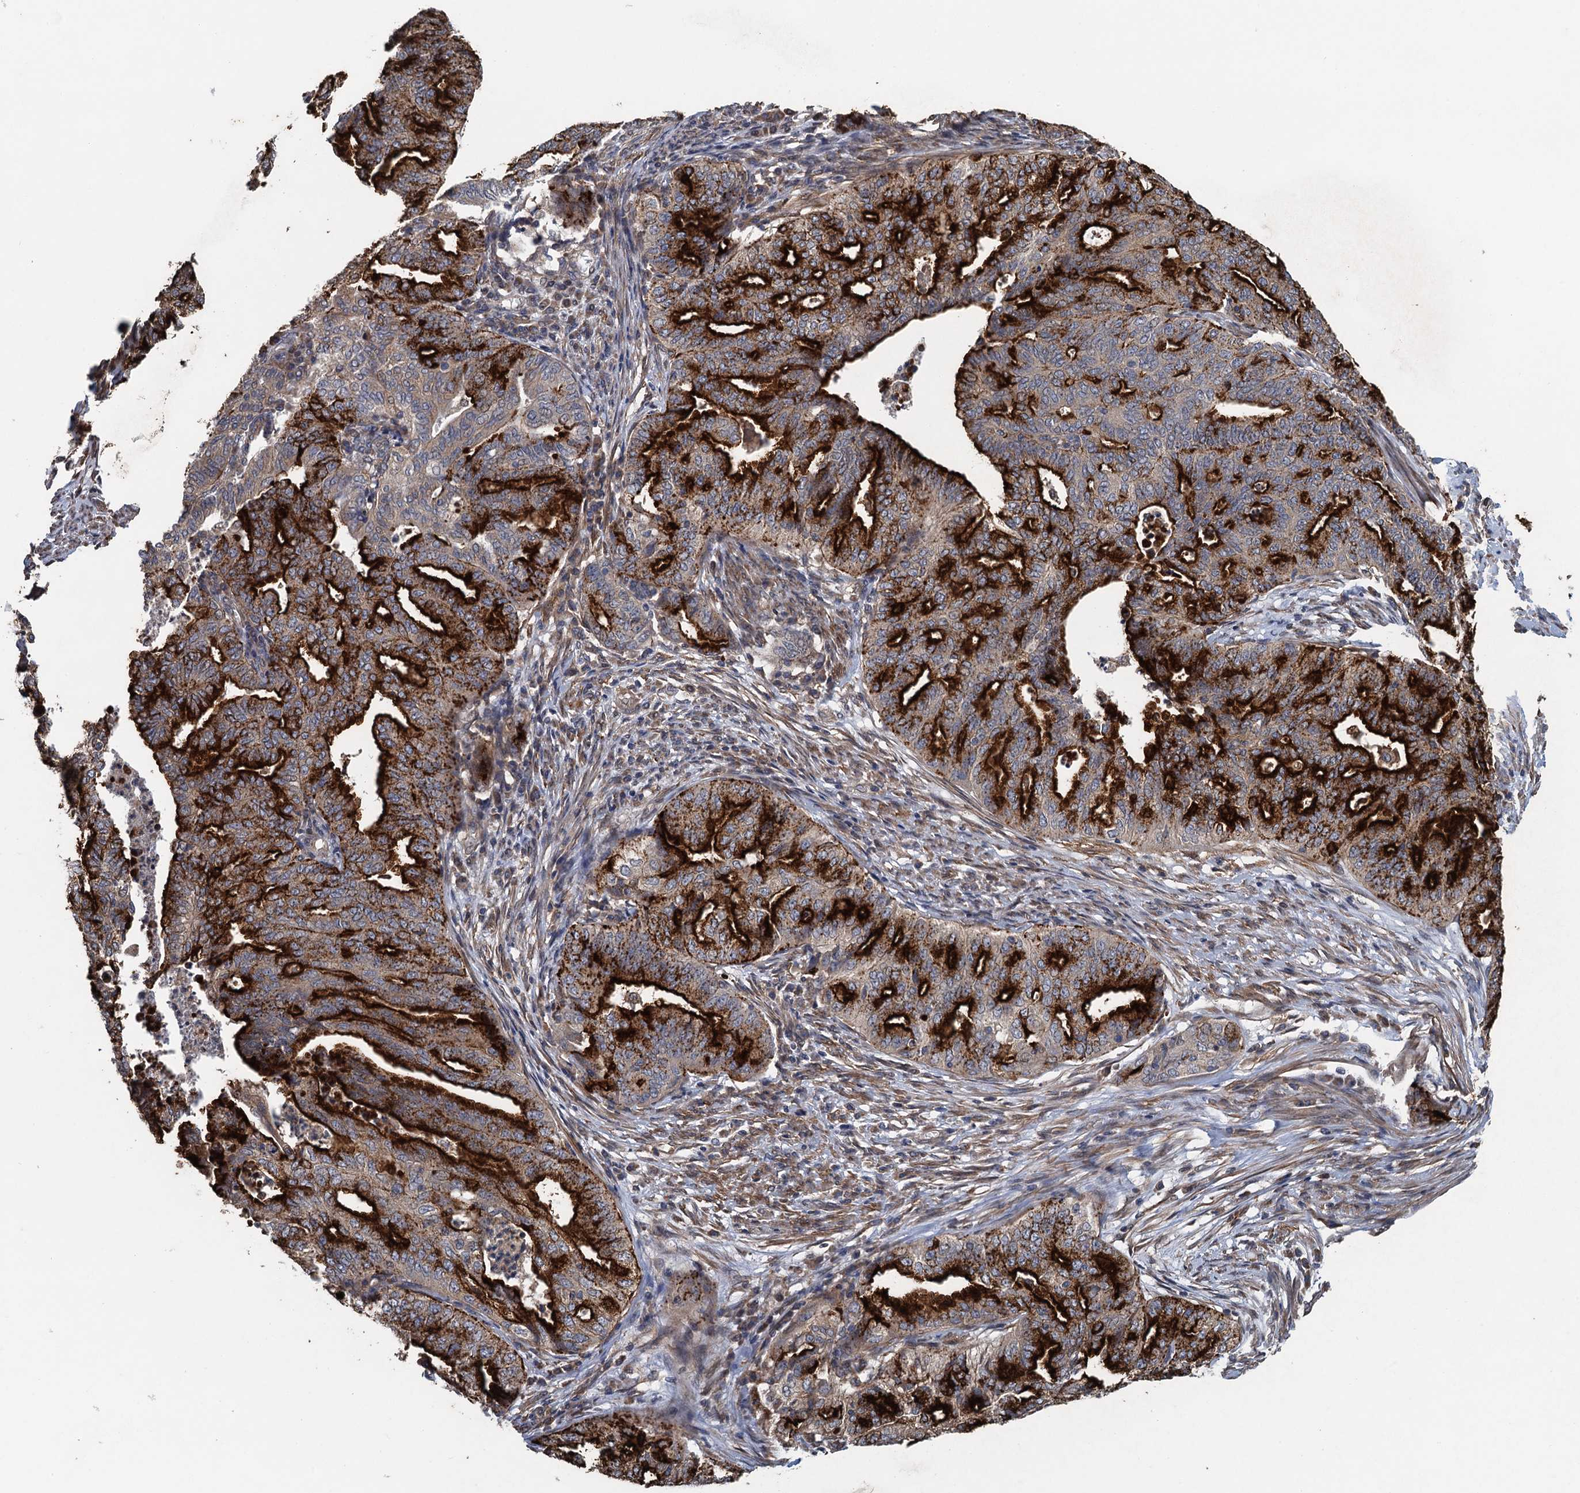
{"staining": {"intensity": "strong", "quantity": "25%-75%", "location": "cytoplasmic/membranous"}, "tissue": "endometrial cancer", "cell_type": "Tumor cells", "image_type": "cancer", "snomed": [{"axis": "morphology", "description": "Adenocarcinoma, NOS"}, {"axis": "topography", "description": "Endometrium"}], "caption": "The histopathology image reveals a brown stain indicating the presence of a protein in the cytoplasmic/membranous of tumor cells in endometrial adenocarcinoma. (brown staining indicates protein expression, while blue staining denotes nuclei).", "gene": "MEAK7", "patient": {"sex": "female", "age": 79}}